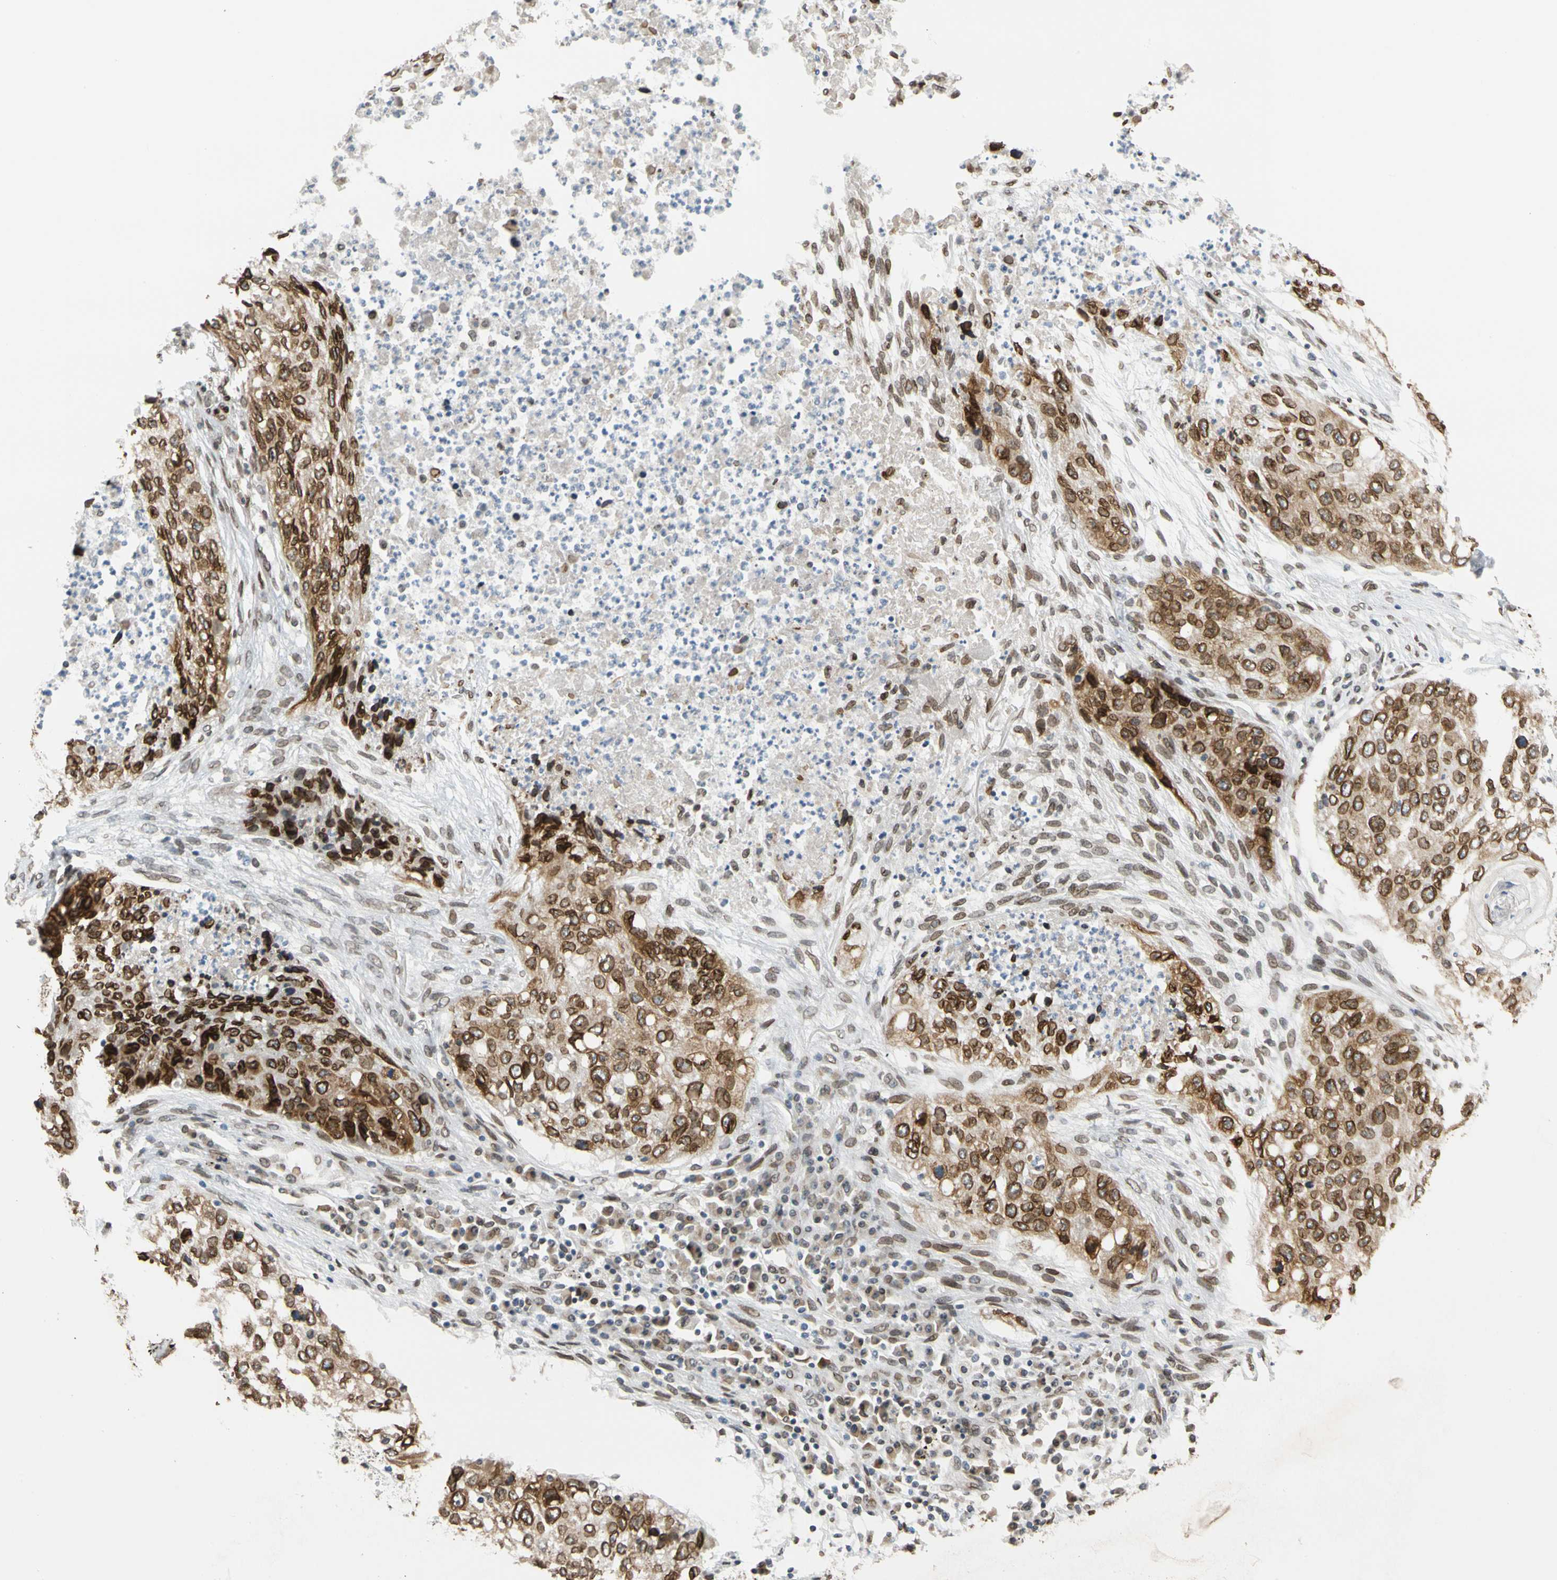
{"staining": {"intensity": "strong", "quantity": ">75%", "location": "cytoplasmic/membranous,nuclear"}, "tissue": "lung cancer", "cell_type": "Tumor cells", "image_type": "cancer", "snomed": [{"axis": "morphology", "description": "Squamous cell carcinoma, NOS"}, {"axis": "topography", "description": "Lung"}], "caption": "Protein staining displays strong cytoplasmic/membranous and nuclear staining in approximately >75% of tumor cells in lung squamous cell carcinoma.", "gene": "SUN1", "patient": {"sex": "female", "age": 63}}